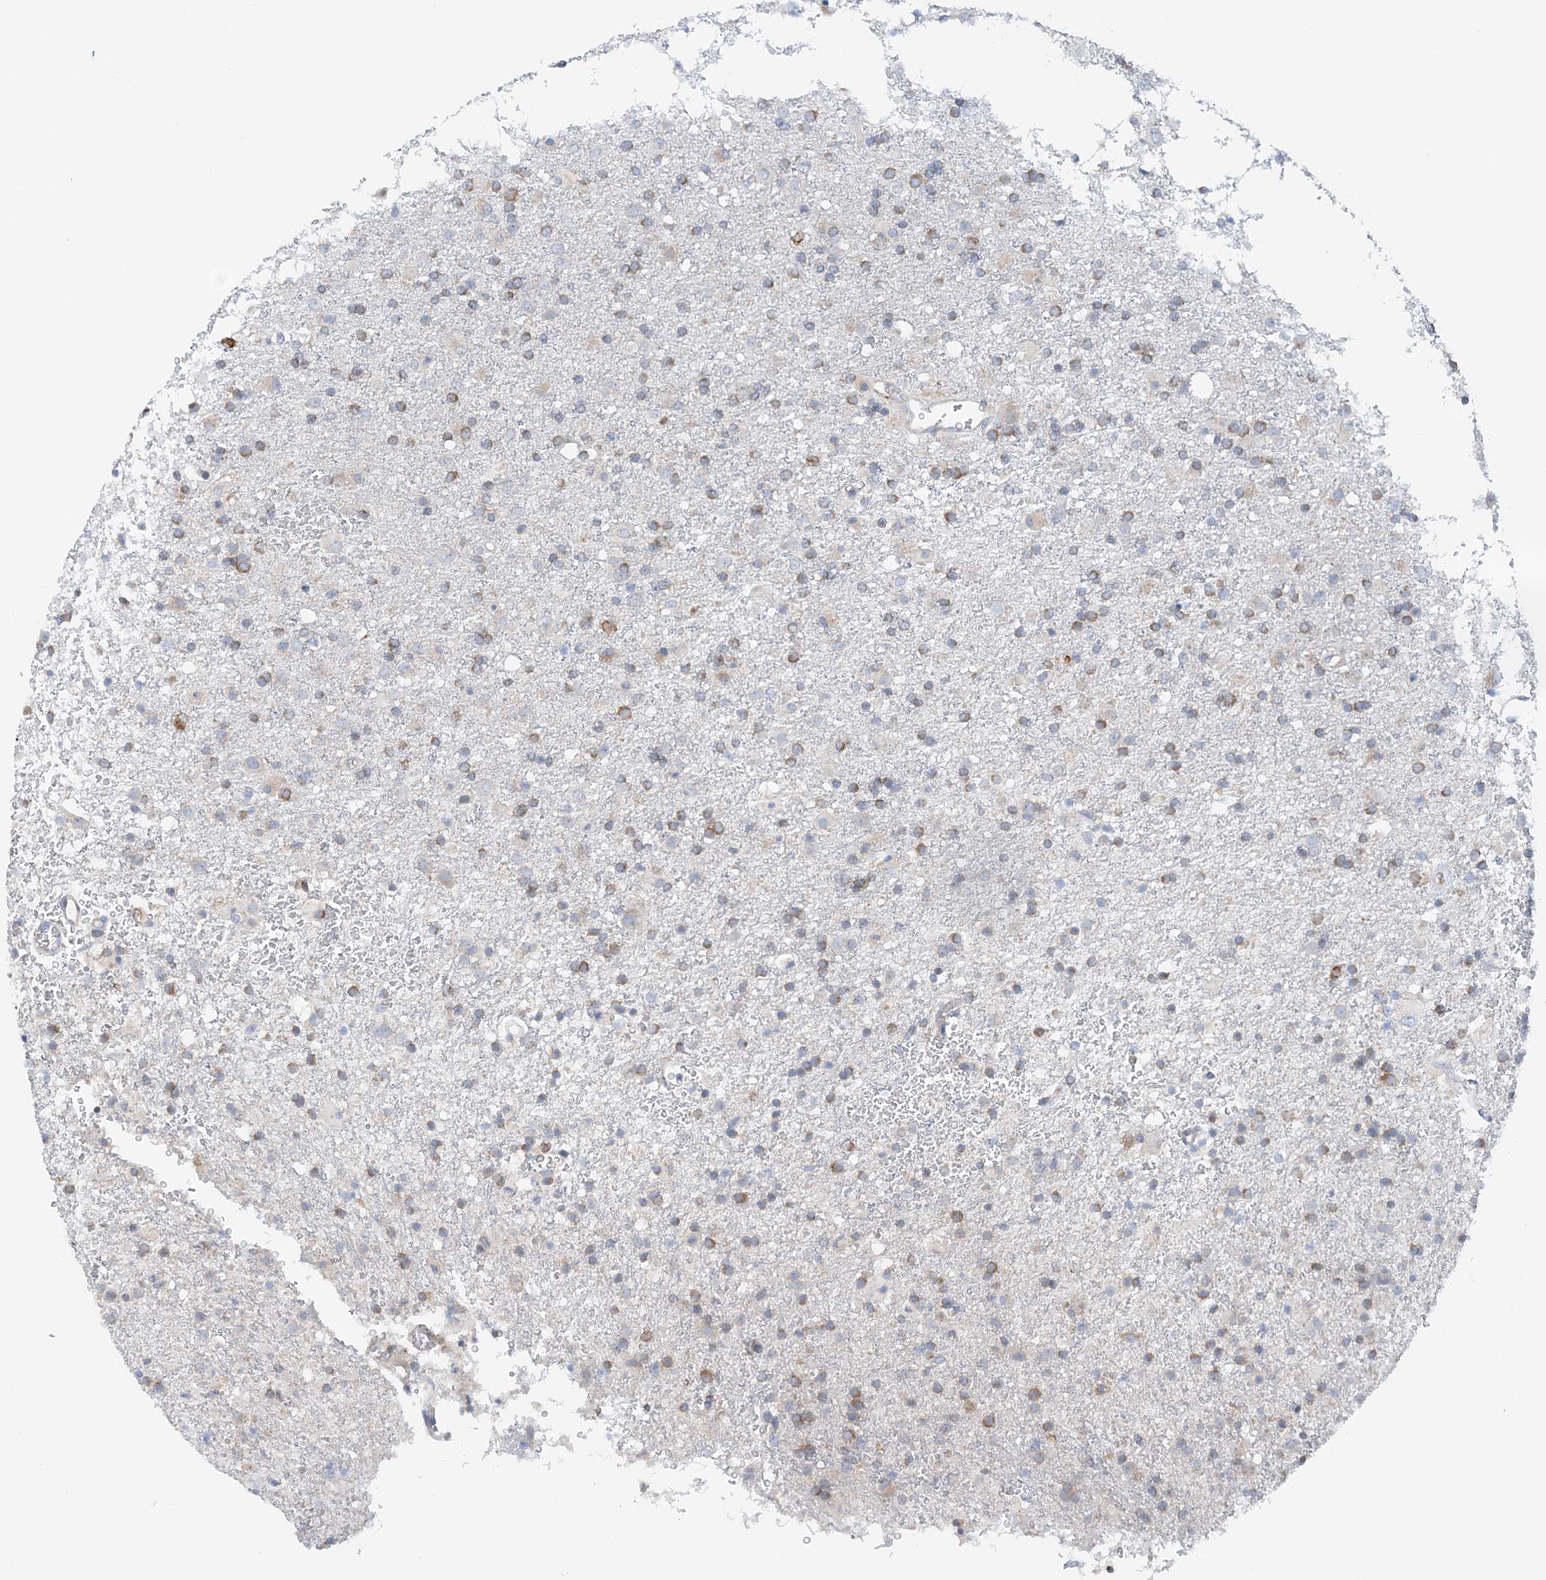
{"staining": {"intensity": "moderate", "quantity": "<25%", "location": "cytoplasmic/membranous"}, "tissue": "glioma", "cell_type": "Tumor cells", "image_type": "cancer", "snomed": [{"axis": "morphology", "description": "Glioma, malignant, Low grade"}, {"axis": "topography", "description": "Brain"}], "caption": "Protein staining by immunohistochemistry (IHC) reveals moderate cytoplasmic/membranous positivity in approximately <25% of tumor cells in malignant glioma (low-grade). The staining is performed using DAB brown chromogen to label protein expression. The nuclei are counter-stained blue using hematoxylin.", "gene": "SLC5A11", "patient": {"sex": "male", "age": 65}}